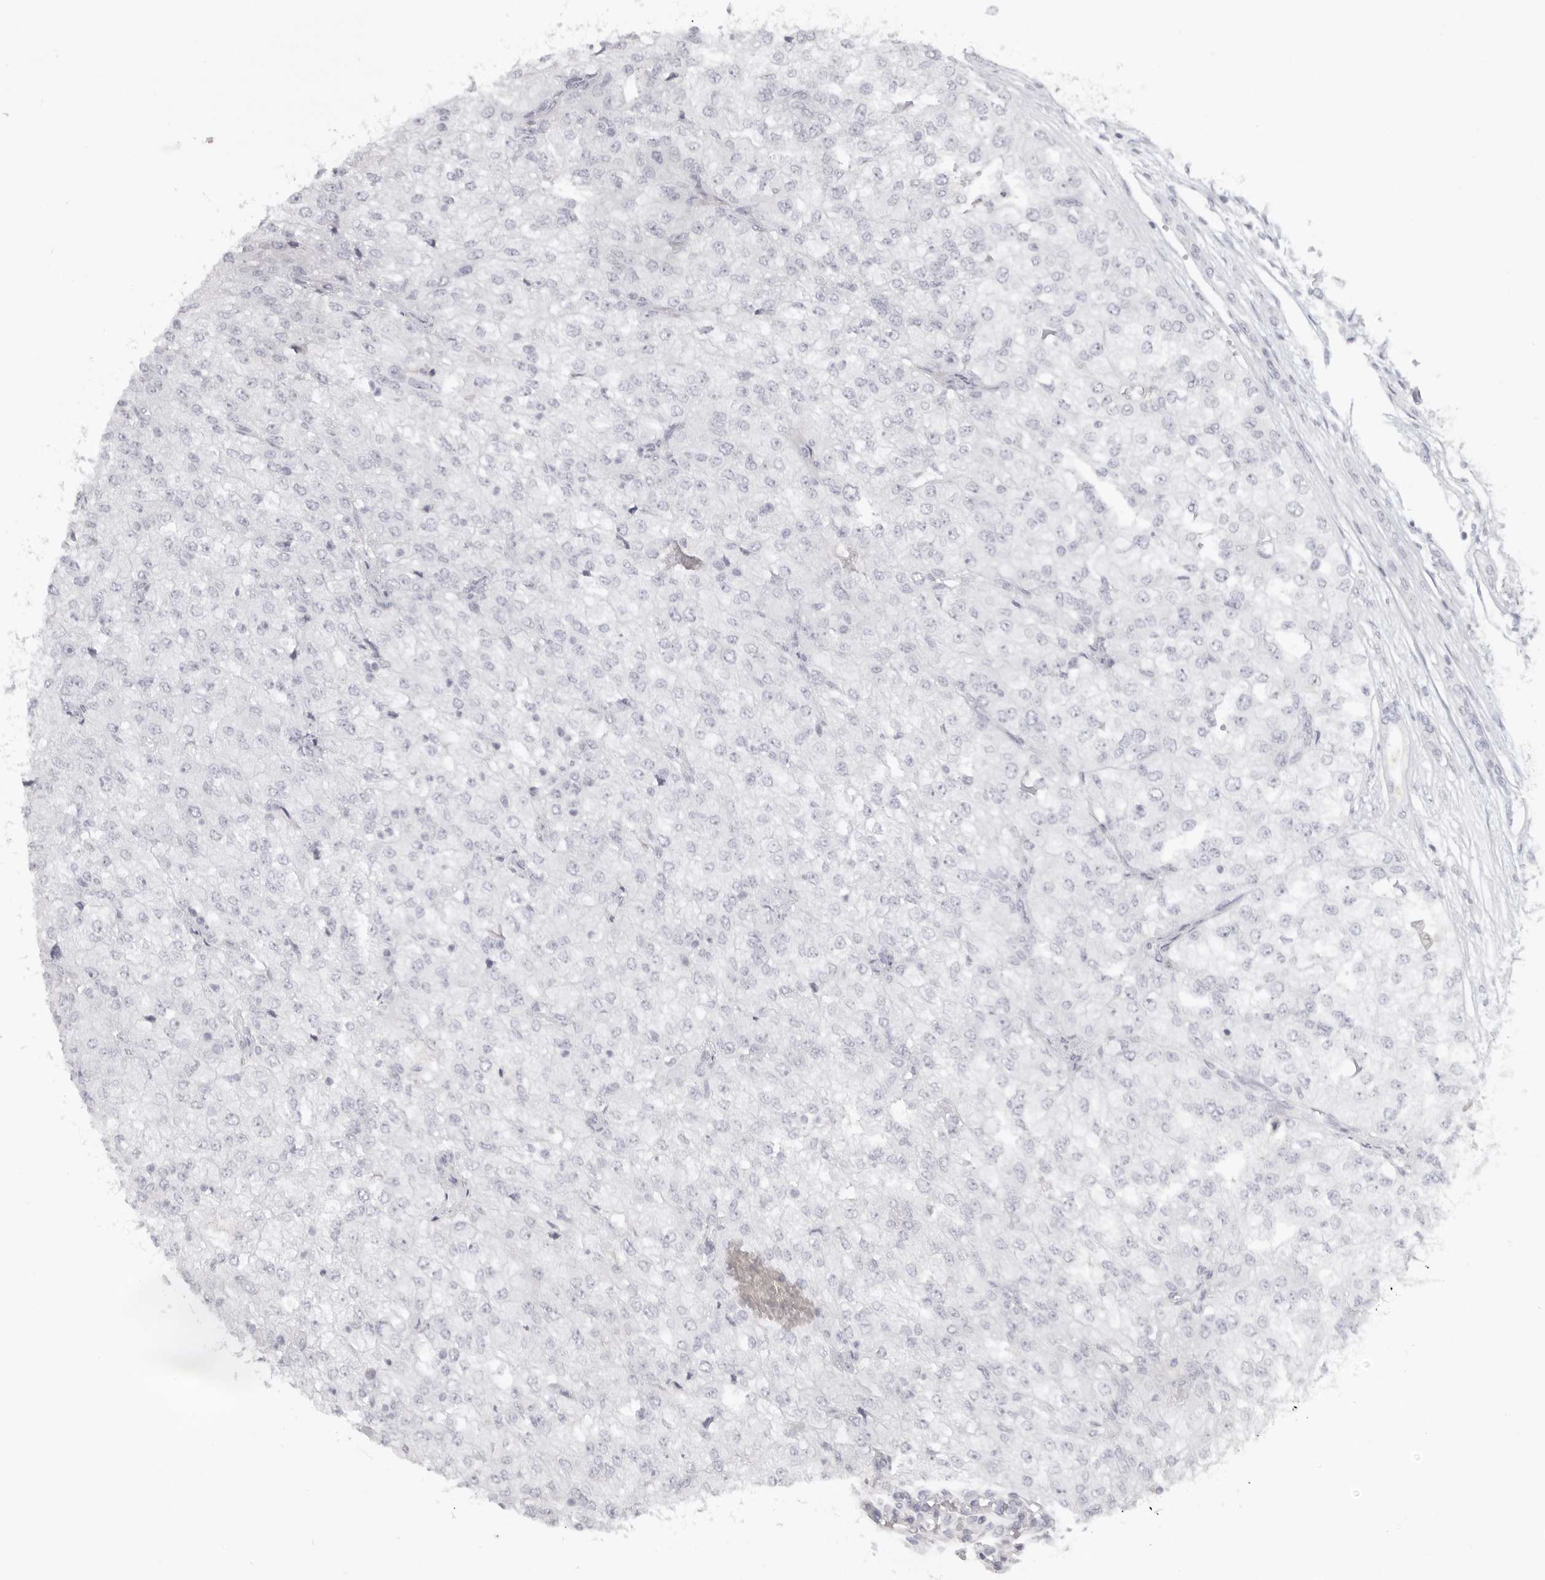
{"staining": {"intensity": "negative", "quantity": "none", "location": "none"}, "tissue": "renal cancer", "cell_type": "Tumor cells", "image_type": "cancer", "snomed": [{"axis": "morphology", "description": "Adenocarcinoma, NOS"}, {"axis": "topography", "description": "Kidney"}], "caption": "A micrograph of renal cancer (adenocarcinoma) stained for a protein reveals no brown staining in tumor cells. Nuclei are stained in blue.", "gene": "RXFP1", "patient": {"sex": "female", "age": 54}}